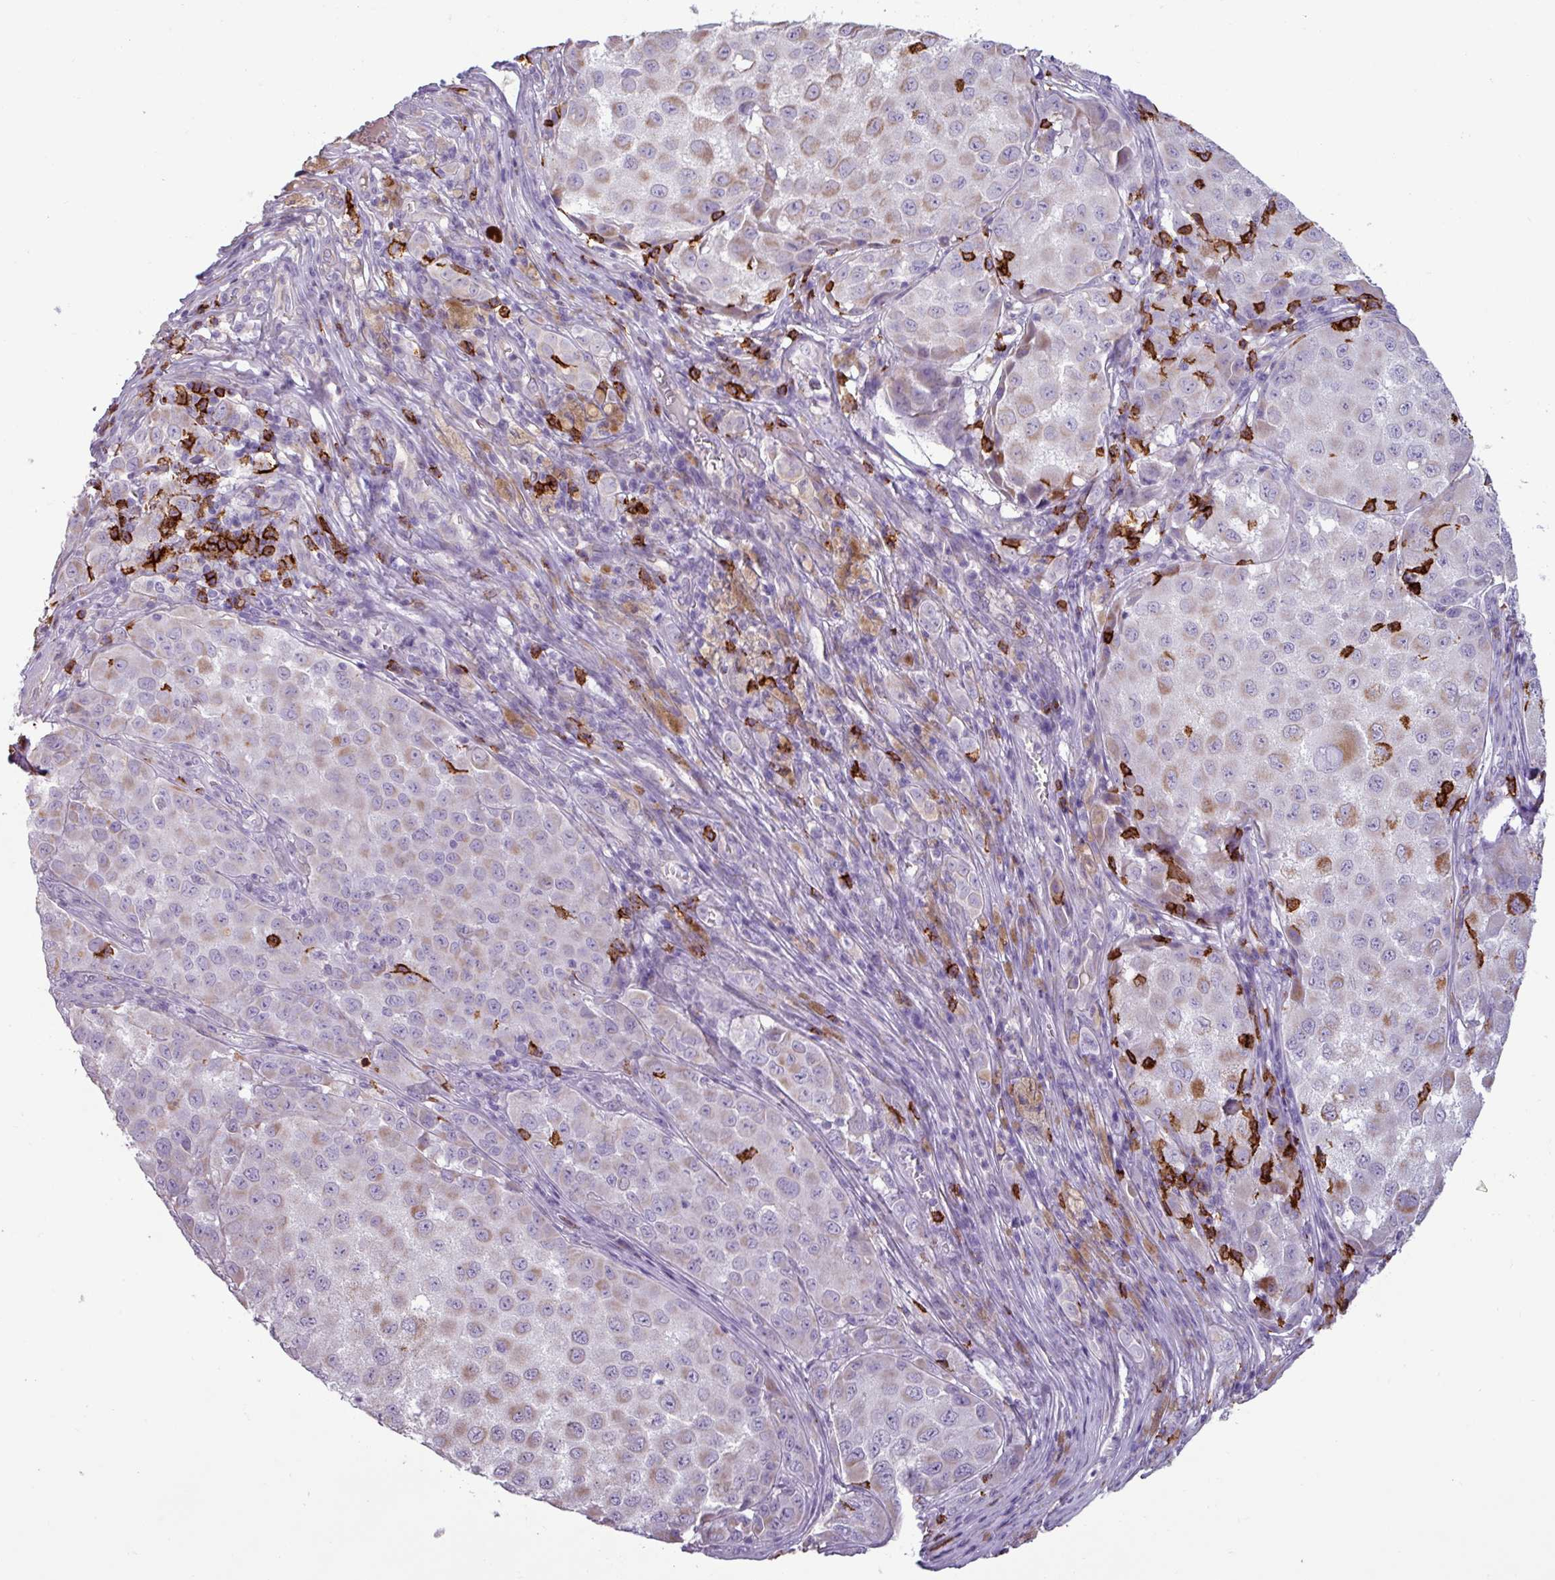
{"staining": {"intensity": "moderate", "quantity": "<25%", "location": "cytoplasmic/membranous"}, "tissue": "melanoma", "cell_type": "Tumor cells", "image_type": "cancer", "snomed": [{"axis": "morphology", "description": "Malignant melanoma, NOS"}, {"axis": "topography", "description": "Skin"}], "caption": "Malignant melanoma tissue demonstrates moderate cytoplasmic/membranous staining in approximately <25% of tumor cells", "gene": "CD8A", "patient": {"sex": "male", "age": 64}}